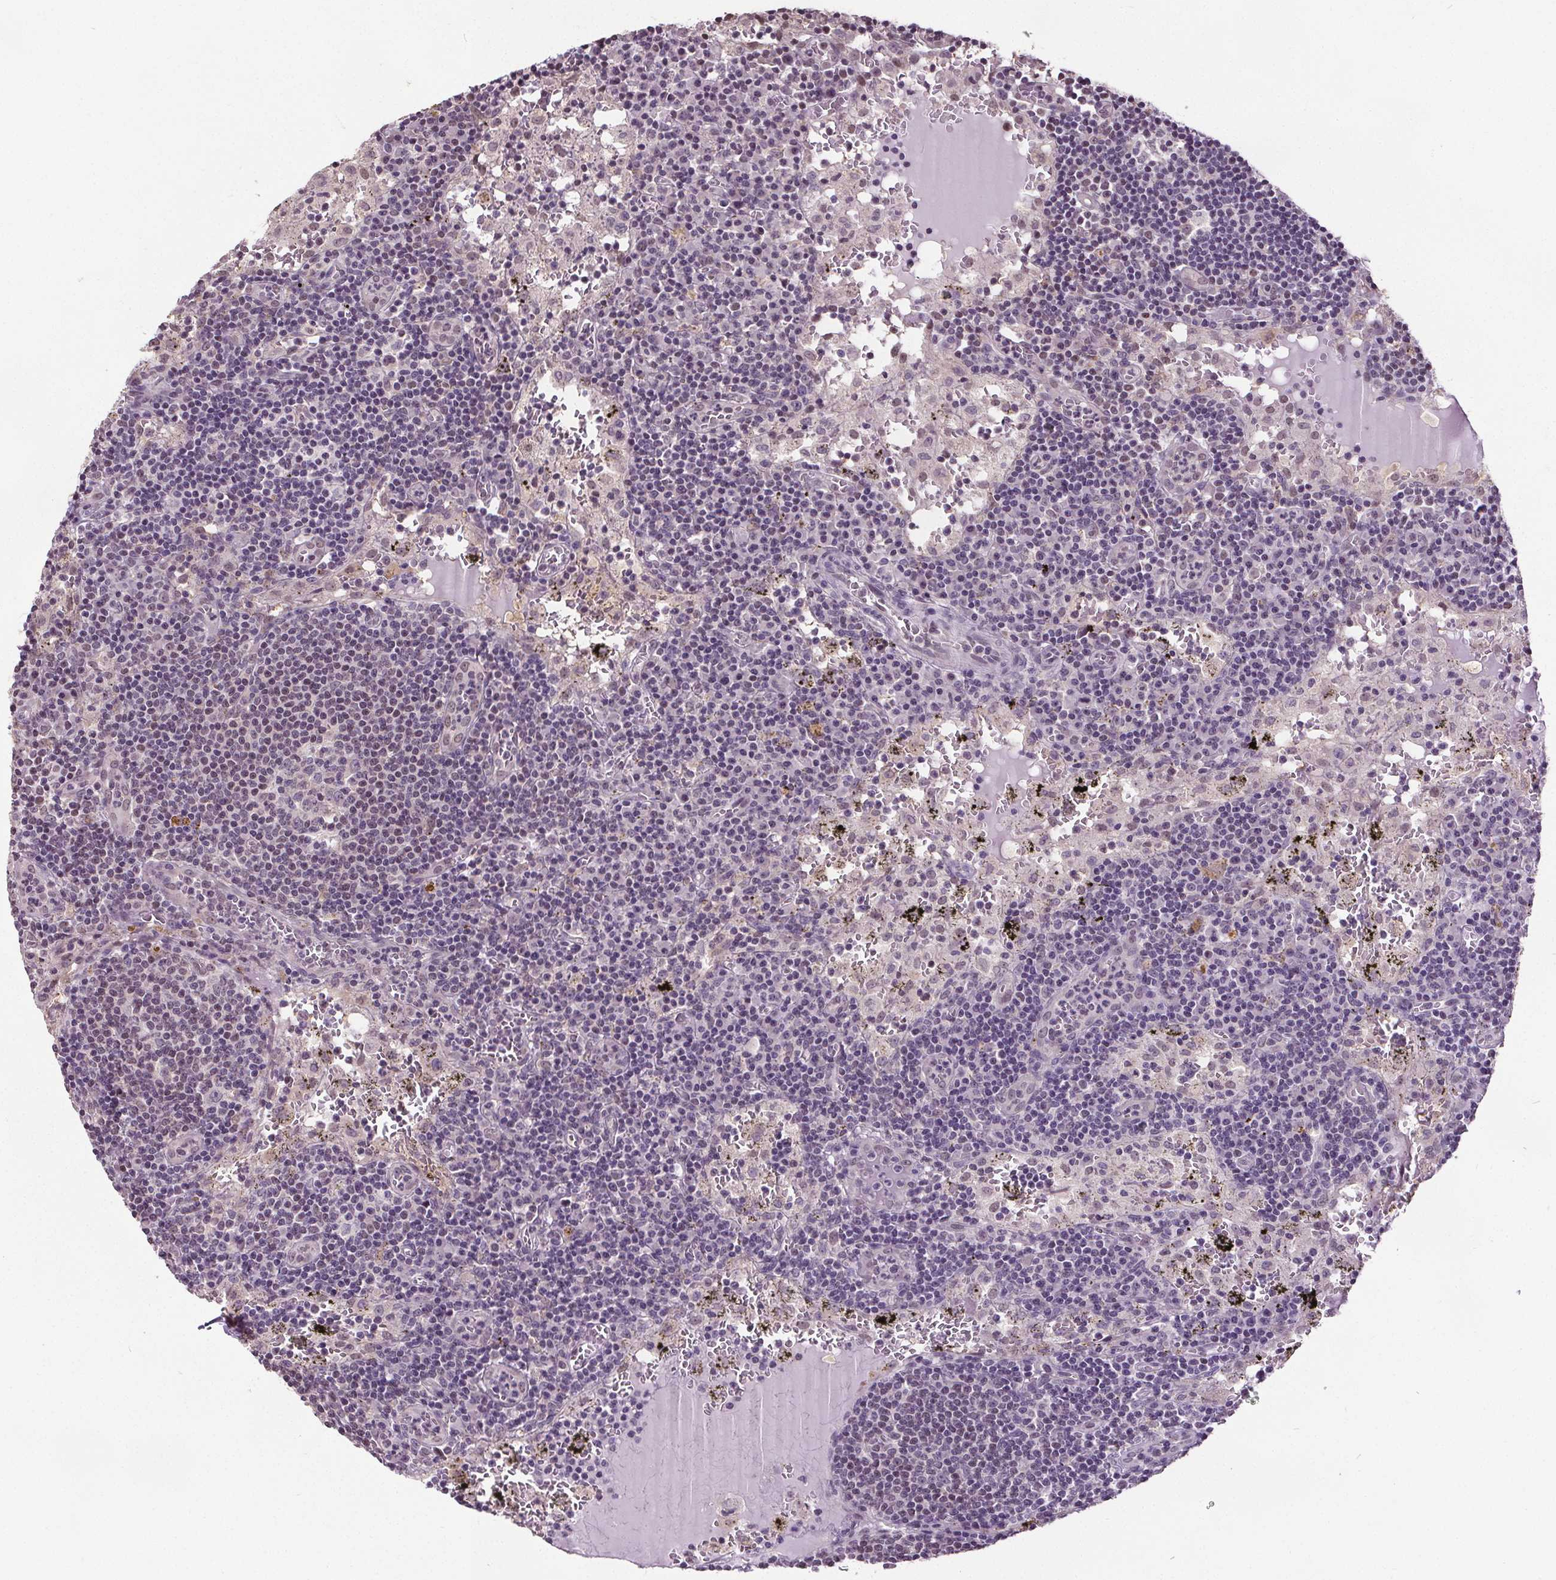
{"staining": {"intensity": "negative", "quantity": "none", "location": "none"}, "tissue": "lymph node", "cell_type": "Germinal center cells", "image_type": "normal", "snomed": [{"axis": "morphology", "description": "Normal tissue, NOS"}, {"axis": "topography", "description": "Lymph node"}], "caption": "IHC histopathology image of benign human lymph node stained for a protein (brown), which exhibits no staining in germinal center cells. Nuclei are stained in blue.", "gene": "SLC2A9", "patient": {"sex": "male", "age": 62}}